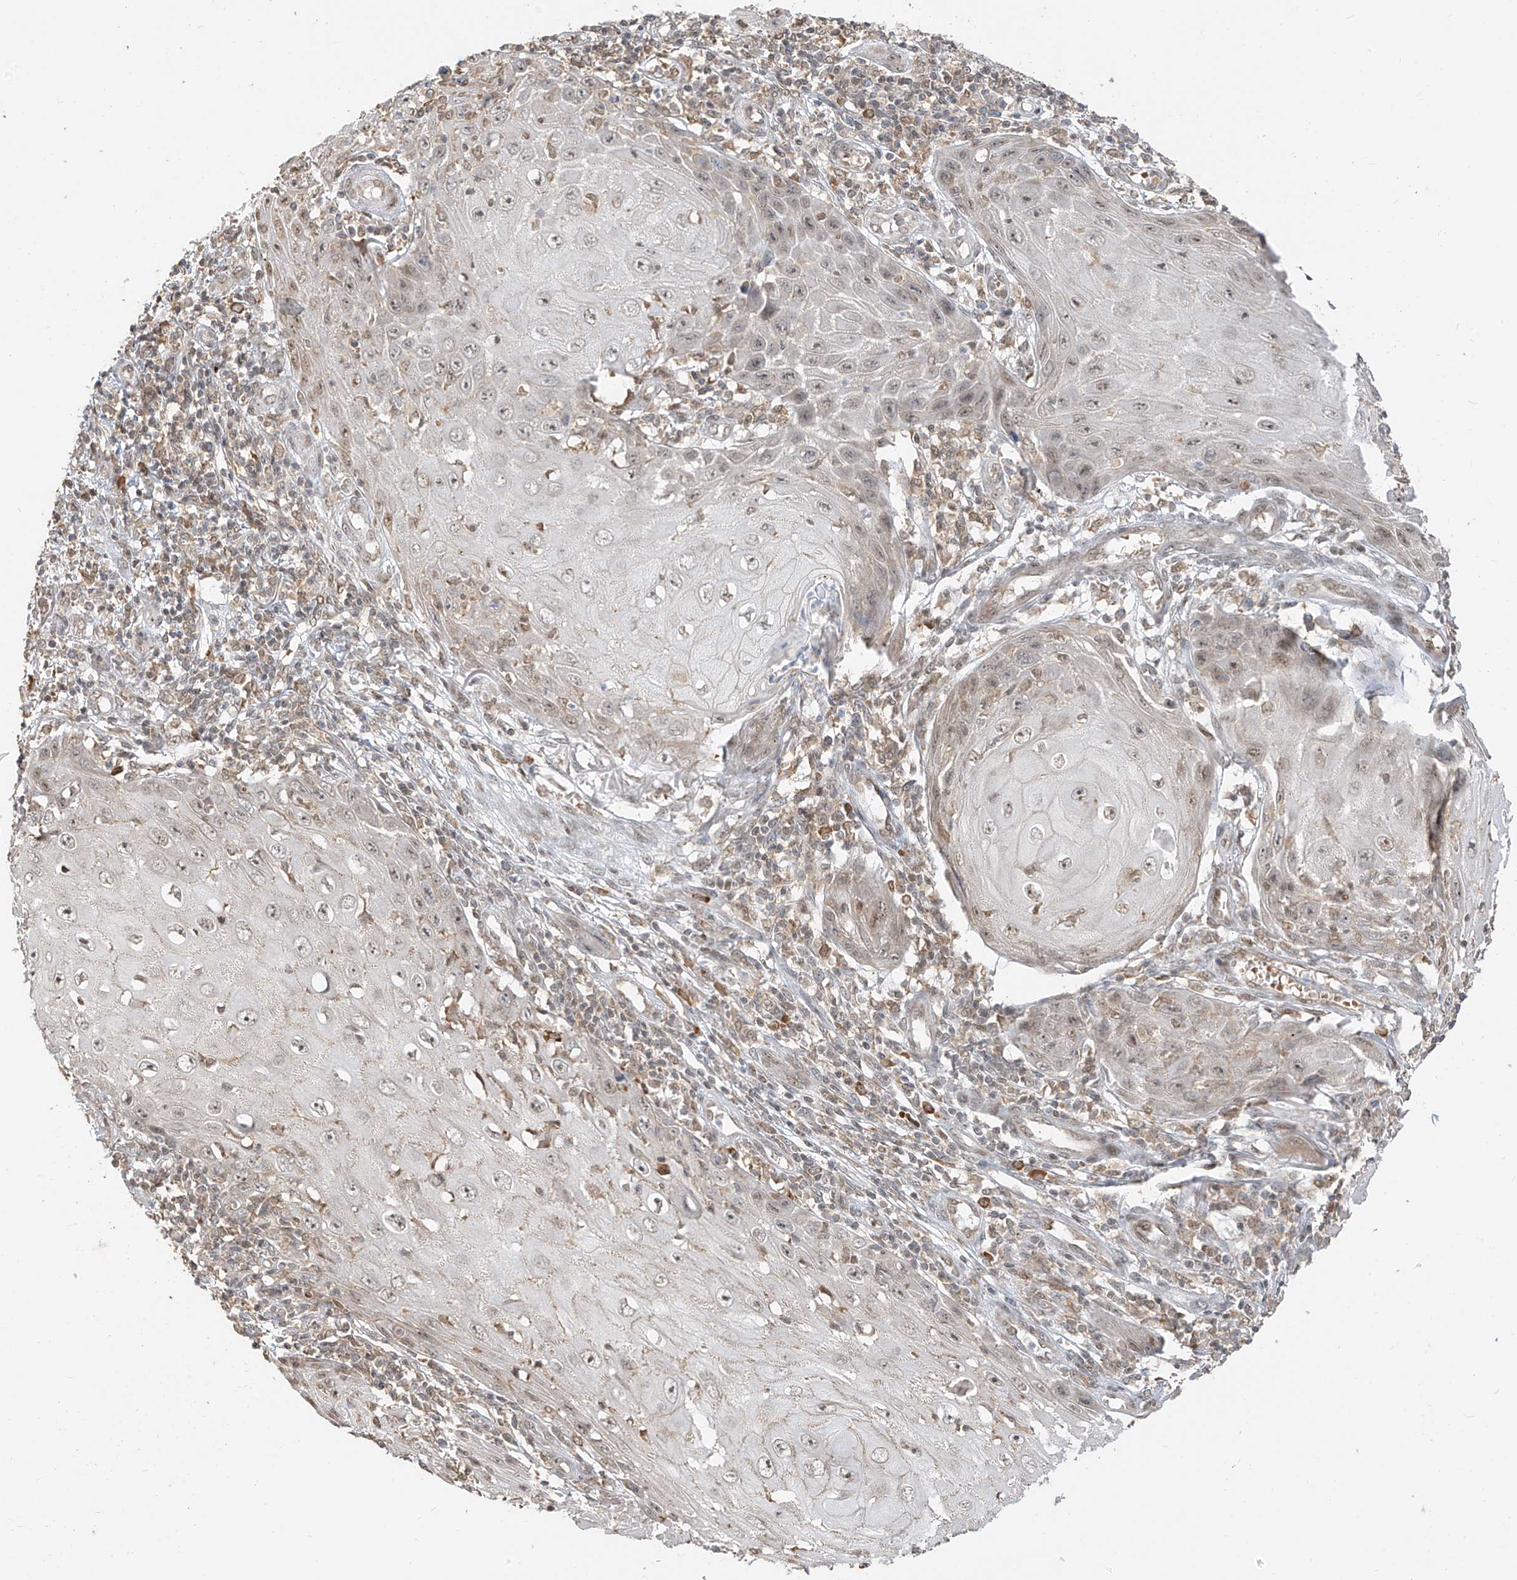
{"staining": {"intensity": "weak", "quantity": "25%-75%", "location": "nuclear"}, "tissue": "skin cancer", "cell_type": "Tumor cells", "image_type": "cancer", "snomed": [{"axis": "morphology", "description": "Squamous cell carcinoma, NOS"}, {"axis": "topography", "description": "Skin"}], "caption": "Immunohistochemistry (IHC) image of human skin cancer stained for a protein (brown), which exhibits low levels of weak nuclear staining in about 25%-75% of tumor cells.", "gene": "ZMYM2", "patient": {"sex": "female", "age": 73}}